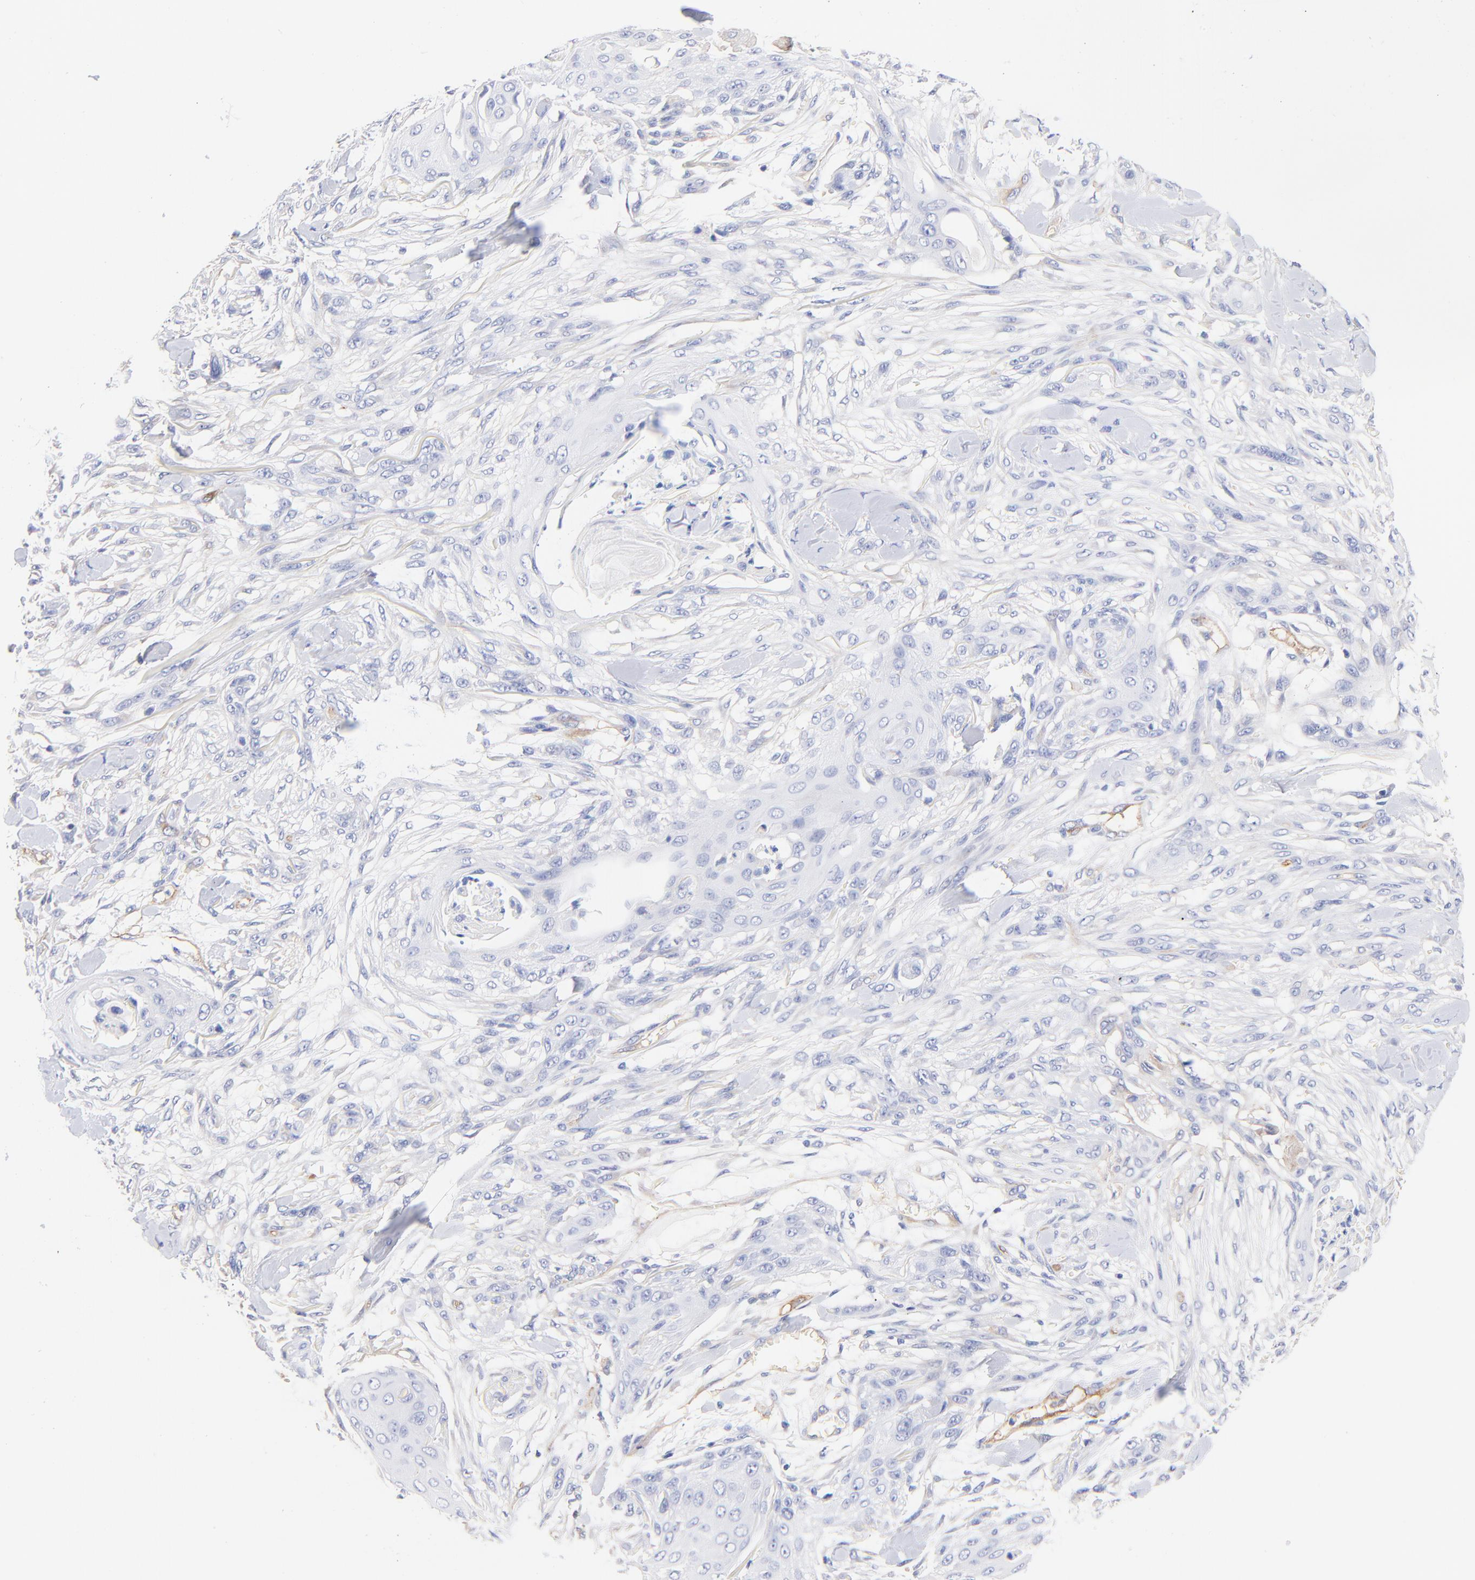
{"staining": {"intensity": "negative", "quantity": "none", "location": "none"}, "tissue": "skin cancer", "cell_type": "Tumor cells", "image_type": "cancer", "snomed": [{"axis": "morphology", "description": "Squamous cell carcinoma, NOS"}, {"axis": "topography", "description": "Skin"}], "caption": "Protein analysis of skin cancer (squamous cell carcinoma) displays no significant staining in tumor cells.", "gene": "SLC44A2", "patient": {"sex": "female", "age": 59}}